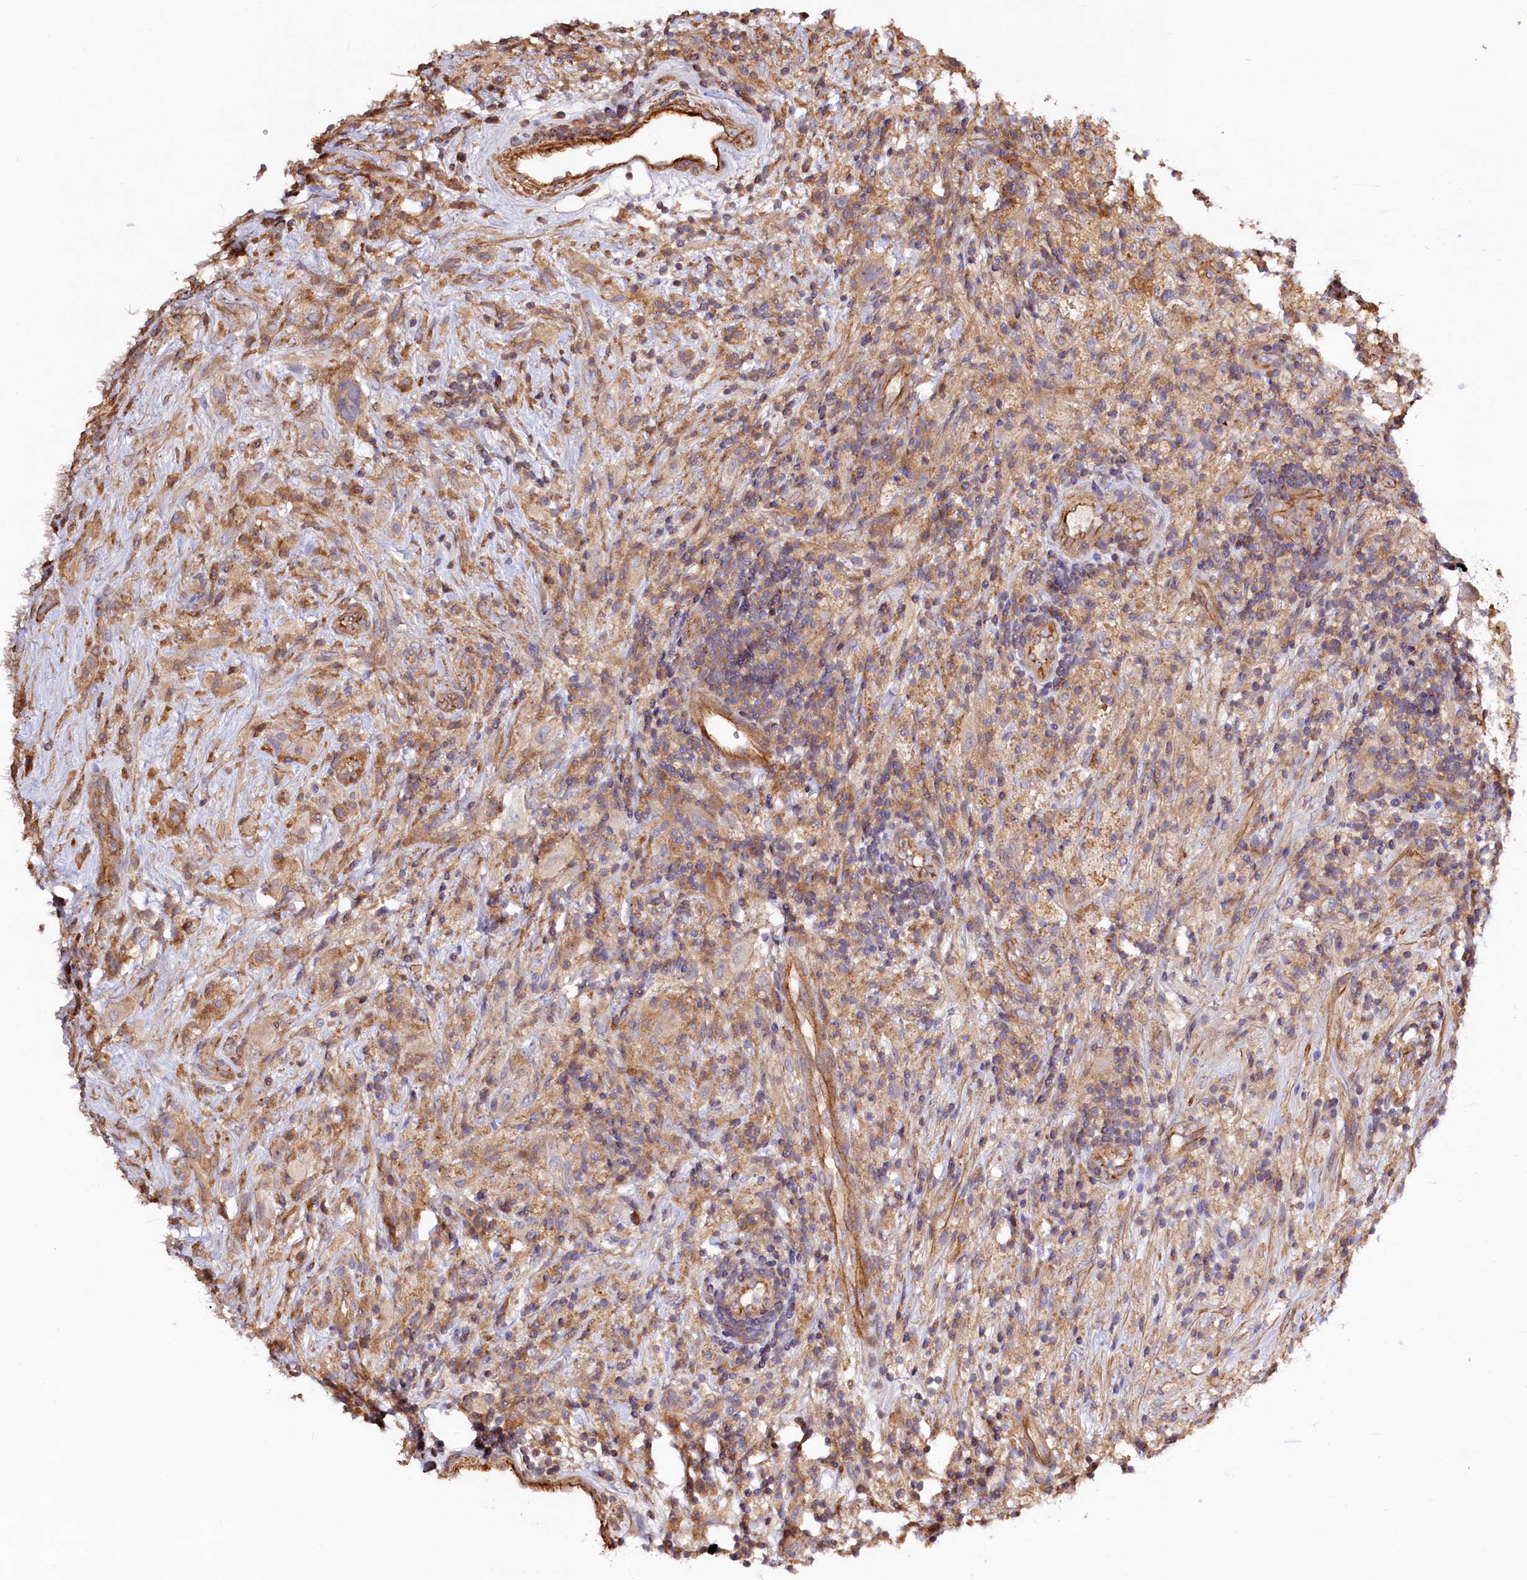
{"staining": {"intensity": "moderate", "quantity": "25%-75%", "location": "cytoplasmic/membranous"}, "tissue": "glioma", "cell_type": "Tumor cells", "image_type": "cancer", "snomed": [{"axis": "morphology", "description": "Glioma, malignant, High grade"}, {"axis": "topography", "description": "Brain"}], "caption": "Immunohistochemical staining of human glioma shows medium levels of moderate cytoplasmic/membranous protein positivity in about 25%-75% of tumor cells.", "gene": "KLHDC4", "patient": {"sex": "male", "age": 69}}